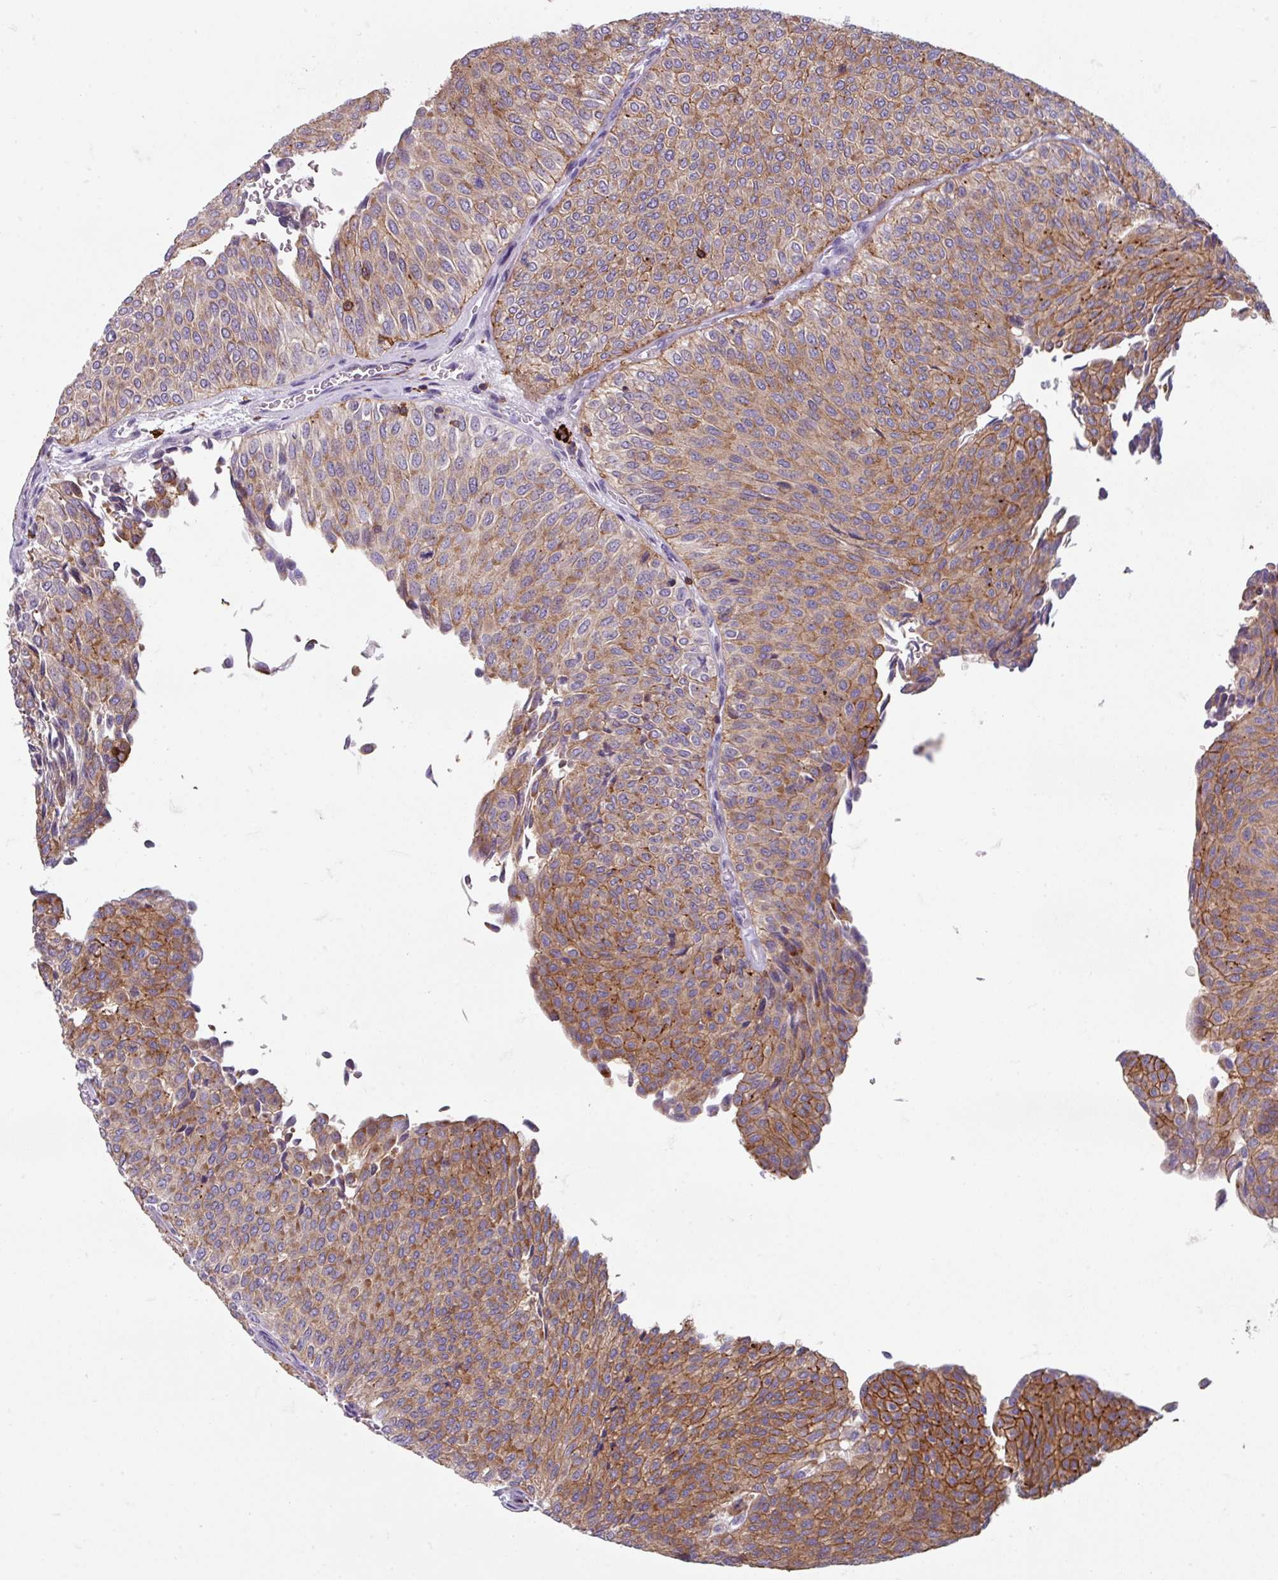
{"staining": {"intensity": "moderate", "quantity": ">75%", "location": "cytoplasmic/membranous"}, "tissue": "urothelial cancer", "cell_type": "Tumor cells", "image_type": "cancer", "snomed": [{"axis": "morphology", "description": "Urothelial carcinoma, Low grade"}, {"axis": "topography", "description": "Urinary bladder"}], "caption": "IHC (DAB (3,3'-diaminobenzidine)) staining of urothelial carcinoma (low-grade) demonstrates moderate cytoplasmic/membranous protein expression in approximately >75% of tumor cells.", "gene": "NEDD9", "patient": {"sex": "male", "age": 78}}